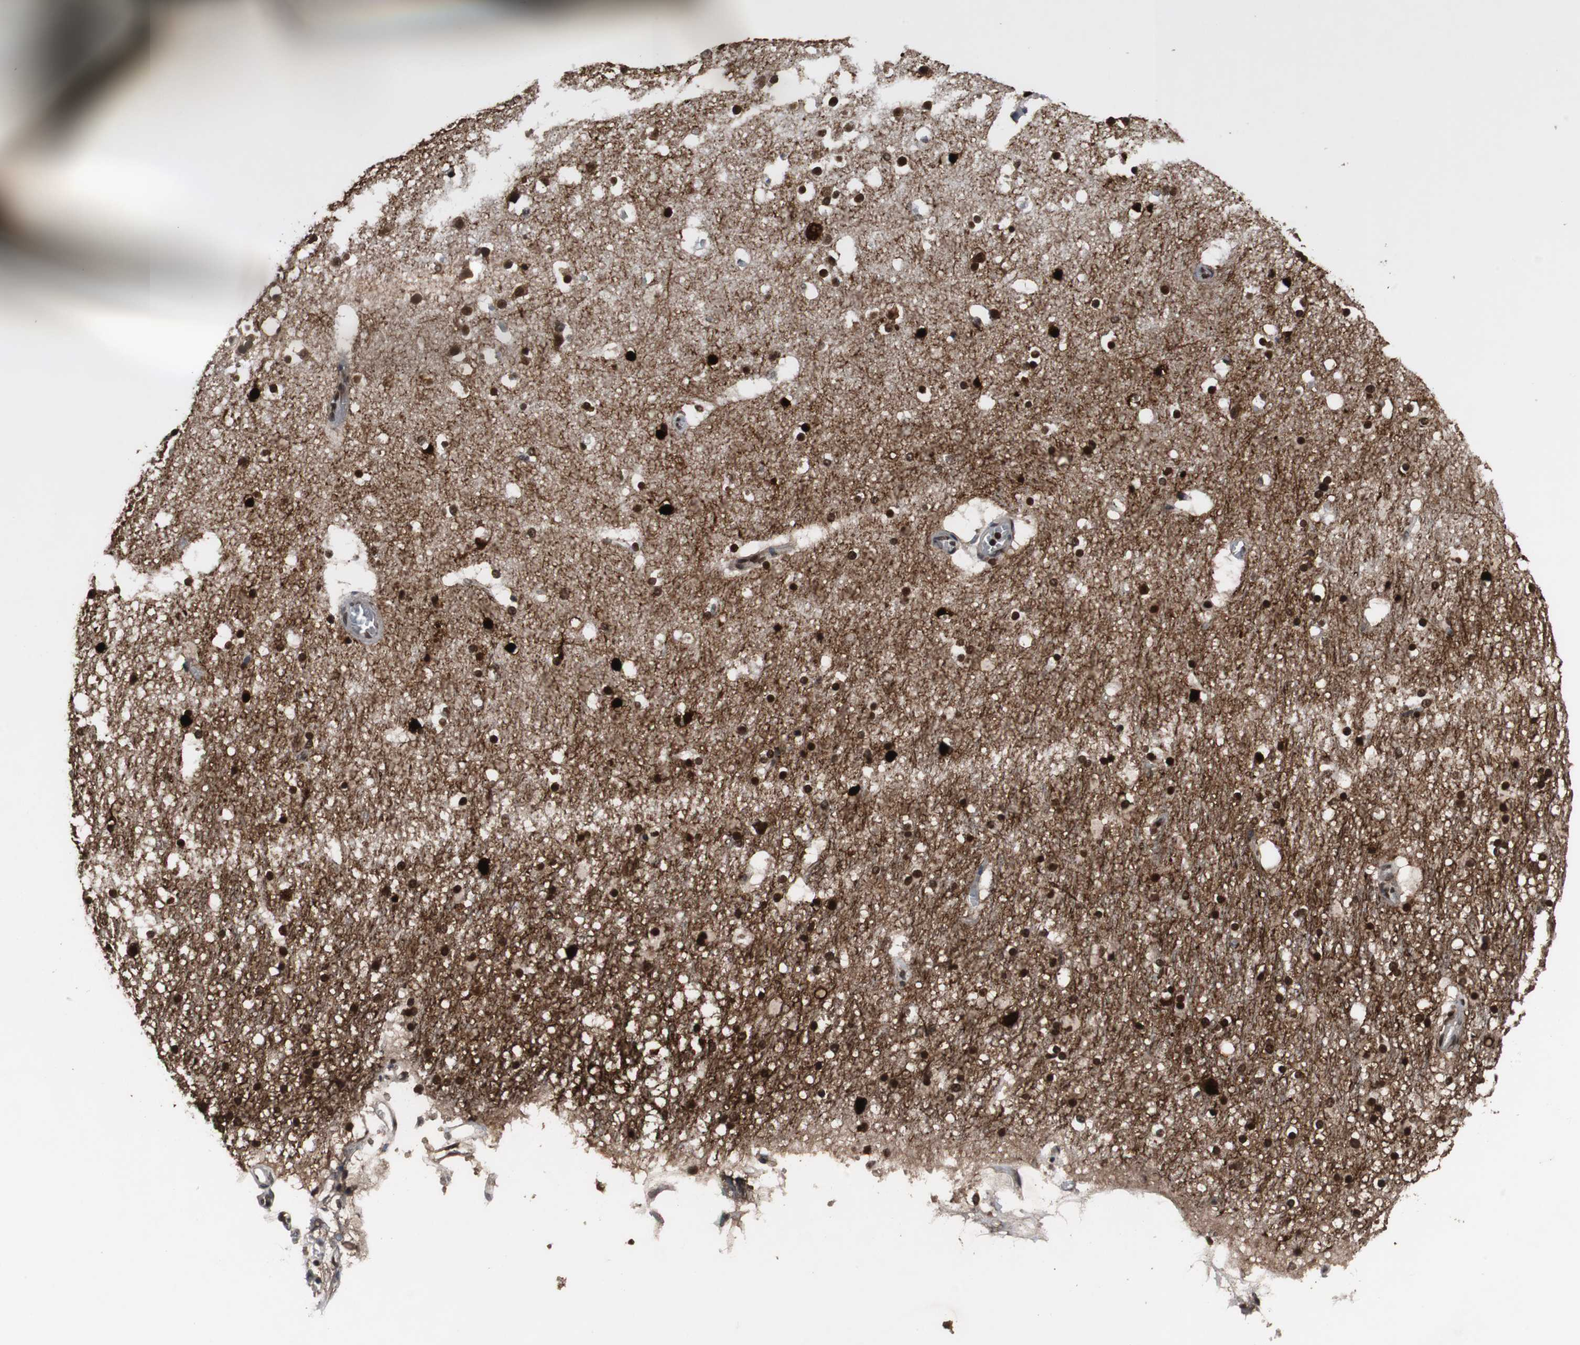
{"staining": {"intensity": "strong", "quantity": ">75%", "location": "nuclear"}, "tissue": "hippocampus", "cell_type": "Glial cells", "image_type": "normal", "snomed": [{"axis": "morphology", "description": "Normal tissue, NOS"}, {"axis": "topography", "description": "Hippocampus"}], "caption": "The histopathology image shows immunohistochemical staining of benign hippocampus. There is strong nuclear expression is seen in approximately >75% of glial cells.", "gene": "CALB2", "patient": {"sex": "male", "age": 45}}